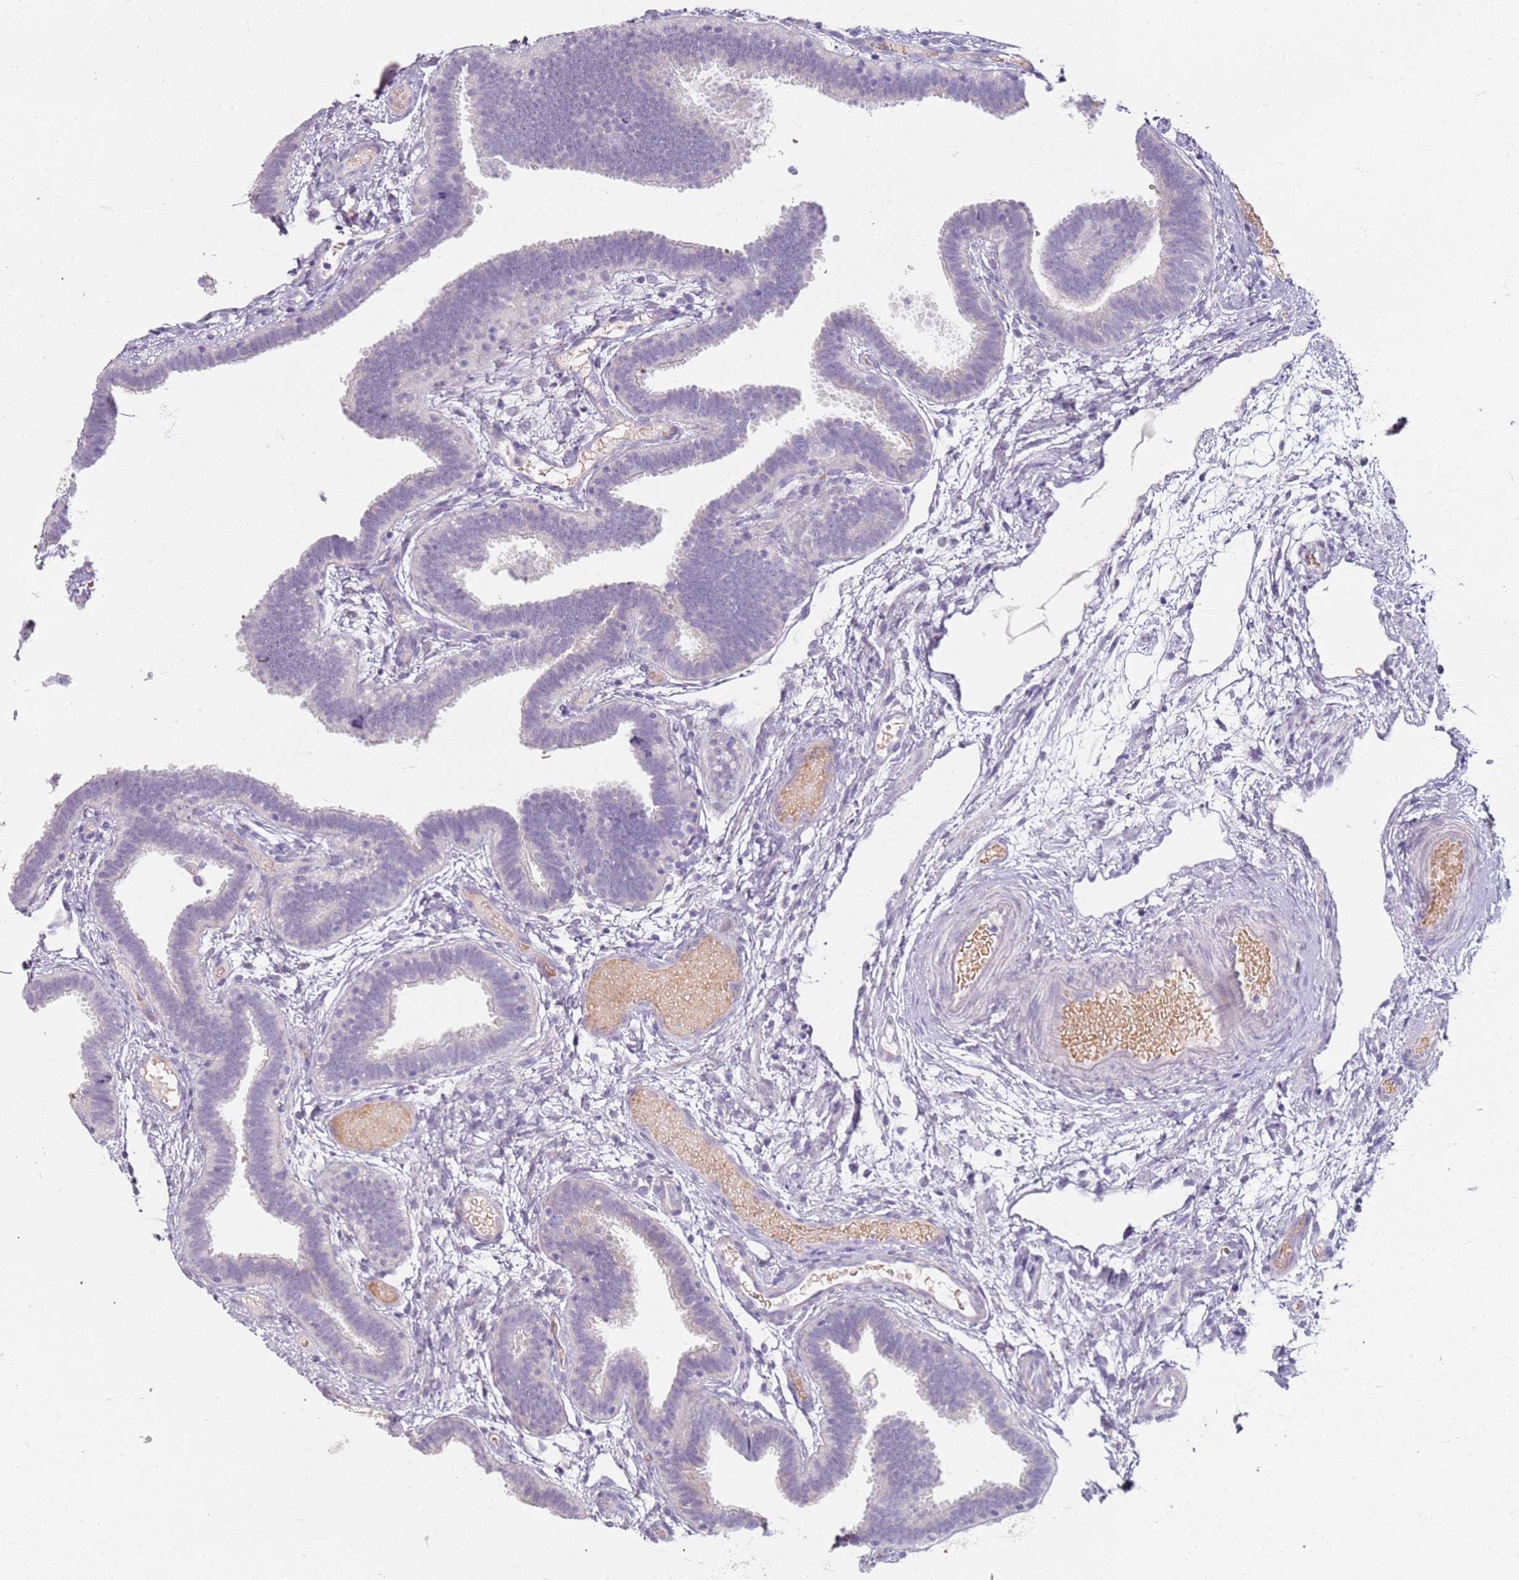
{"staining": {"intensity": "negative", "quantity": "none", "location": "none"}, "tissue": "fallopian tube", "cell_type": "Glandular cells", "image_type": "normal", "snomed": [{"axis": "morphology", "description": "Normal tissue, NOS"}, {"axis": "topography", "description": "Fallopian tube"}], "caption": "High power microscopy histopathology image of an immunohistochemistry micrograph of unremarkable fallopian tube, revealing no significant staining in glandular cells. (Immunohistochemistry (ihc), brightfield microscopy, high magnification).", "gene": "CD40LG", "patient": {"sex": "female", "age": 37}}